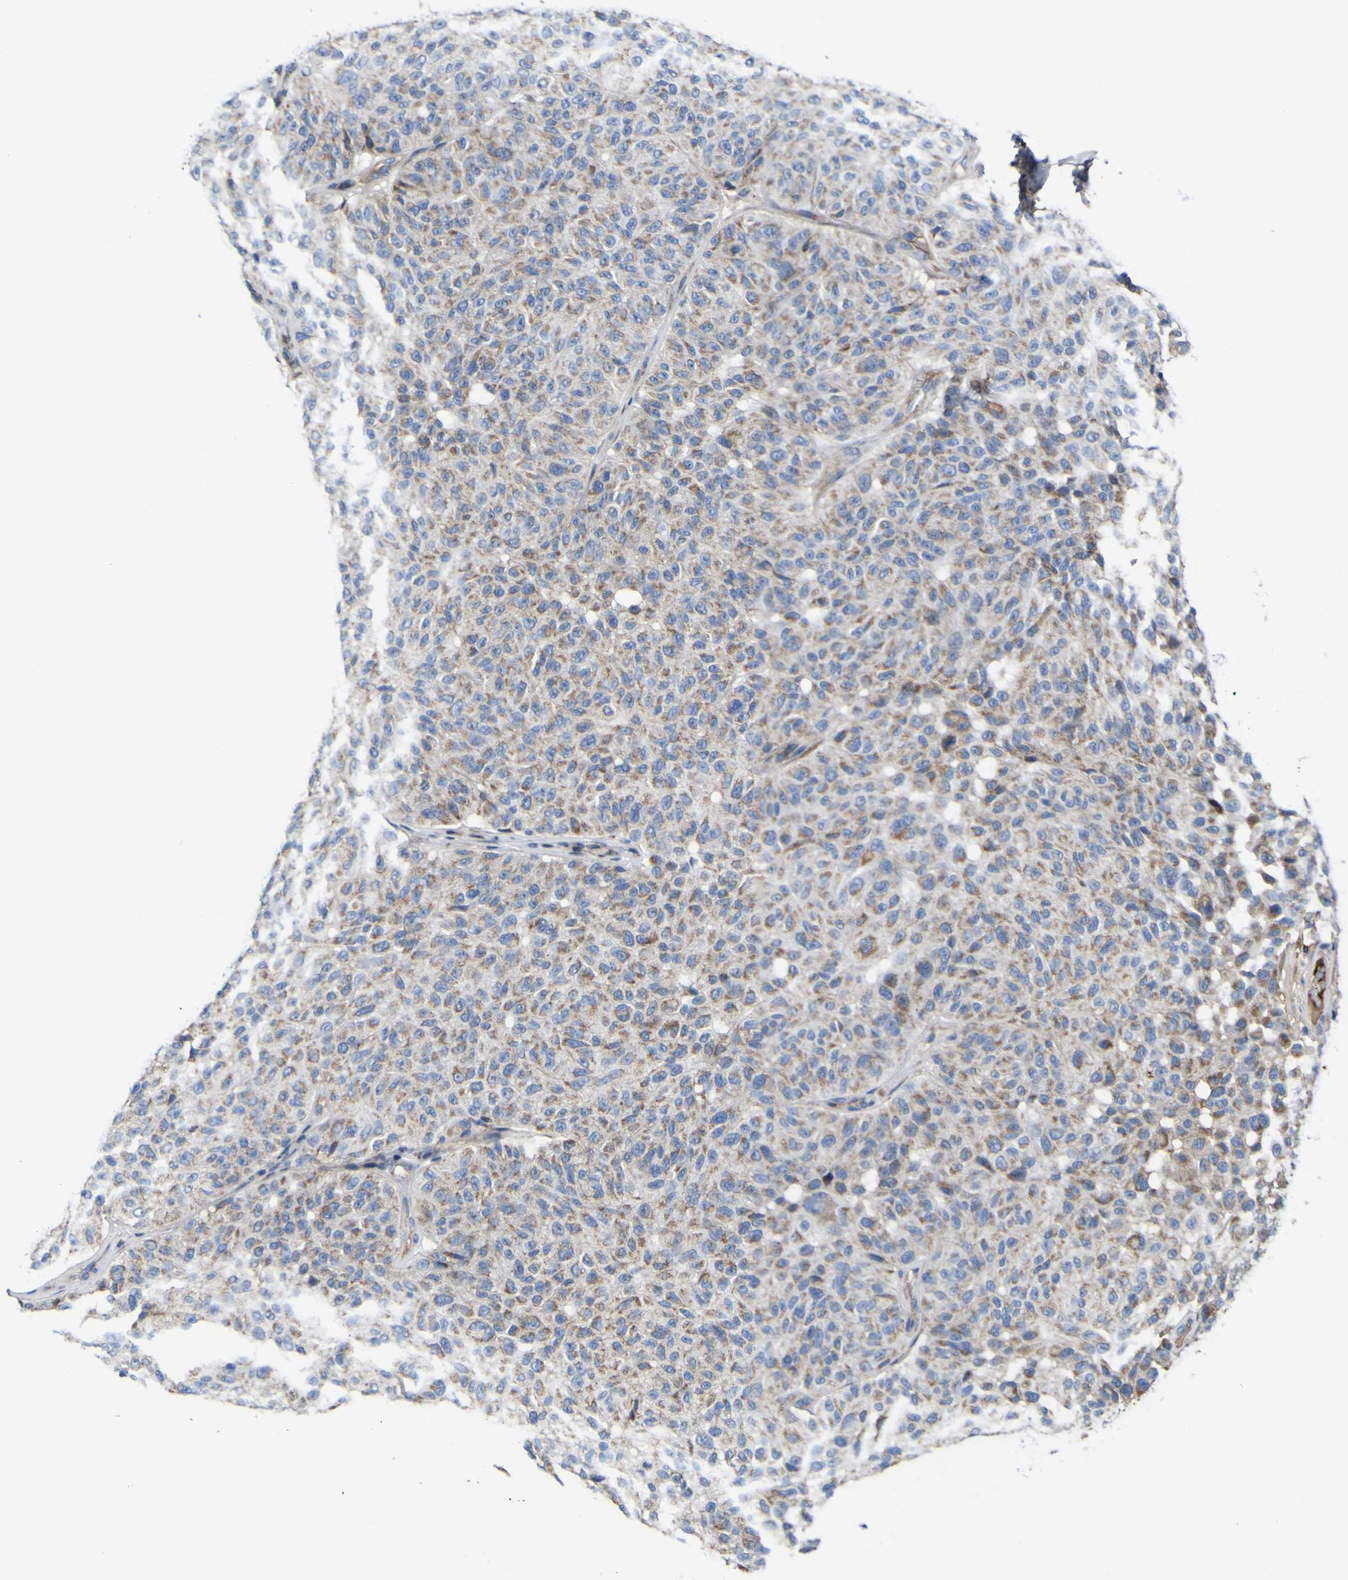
{"staining": {"intensity": "moderate", "quantity": "25%-75%", "location": "cytoplasmic/membranous"}, "tissue": "melanoma", "cell_type": "Tumor cells", "image_type": "cancer", "snomed": [{"axis": "morphology", "description": "Malignant melanoma, NOS"}, {"axis": "topography", "description": "Skin"}], "caption": "Immunohistochemical staining of human malignant melanoma reveals medium levels of moderate cytoplasmic/membranous protein staining in about 25%-75% of tumor cells.", "gene": "CCDC90B", "patient": {"sex": "female", "age": 46}}